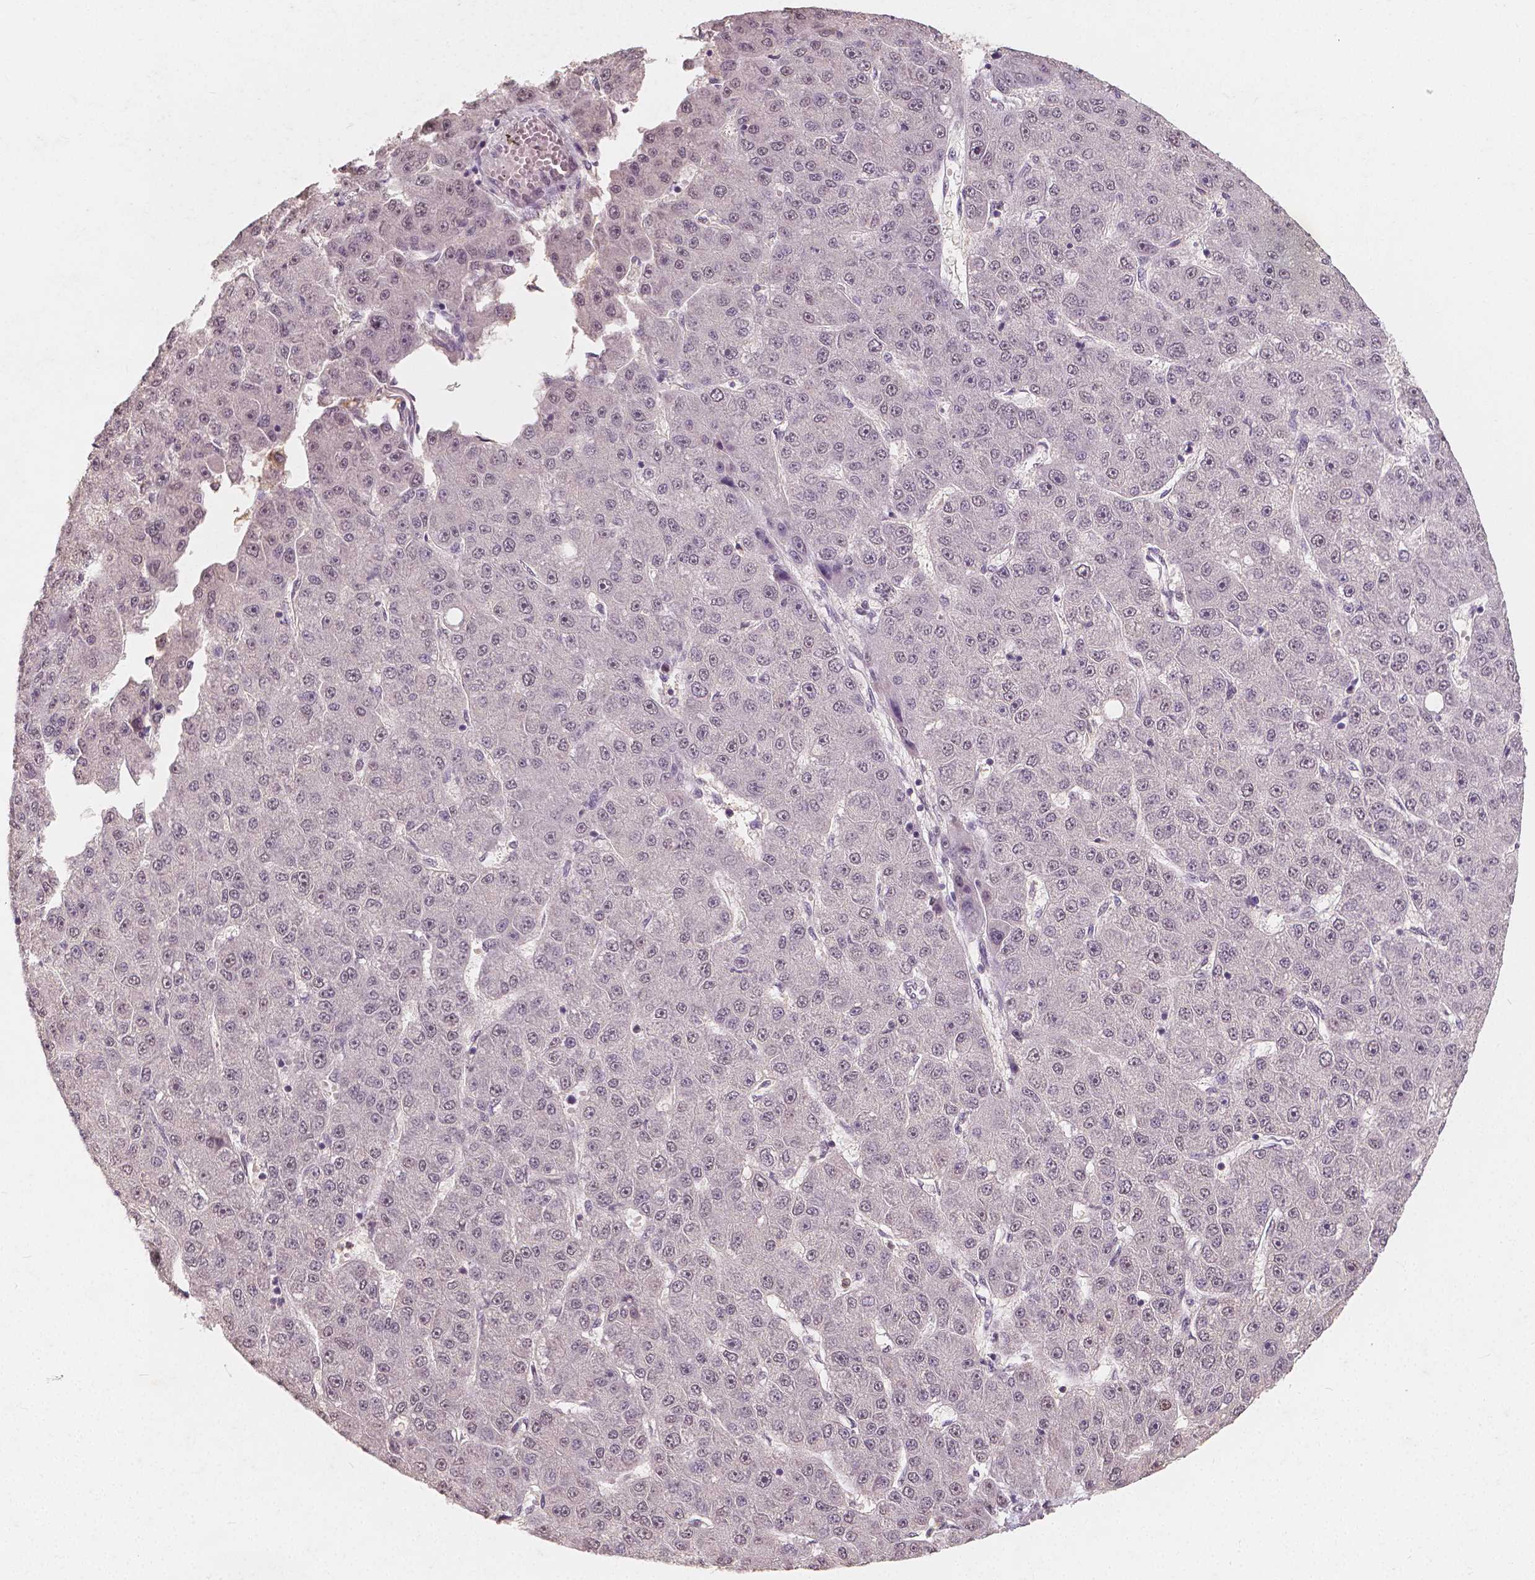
{"staining": {"intensity": "weak", "quantity": "<25%", "location": "nuclear"}, "tissue": "liver cancer", "cell_type": "Tumor cells", "image_type": "cancer", "snomed": [{"axis": "morphology", "description": "Carcinoma, Hepatocellular, NOS"}, {"axis": "topography", "description": "Liver"}], "caption": "The image demonstrates no staining of tumor cells in liver cancer (hepatocellular carcinoma).", "gene": "NOLC1", "patient": {"sex": "male", "age": 67}}